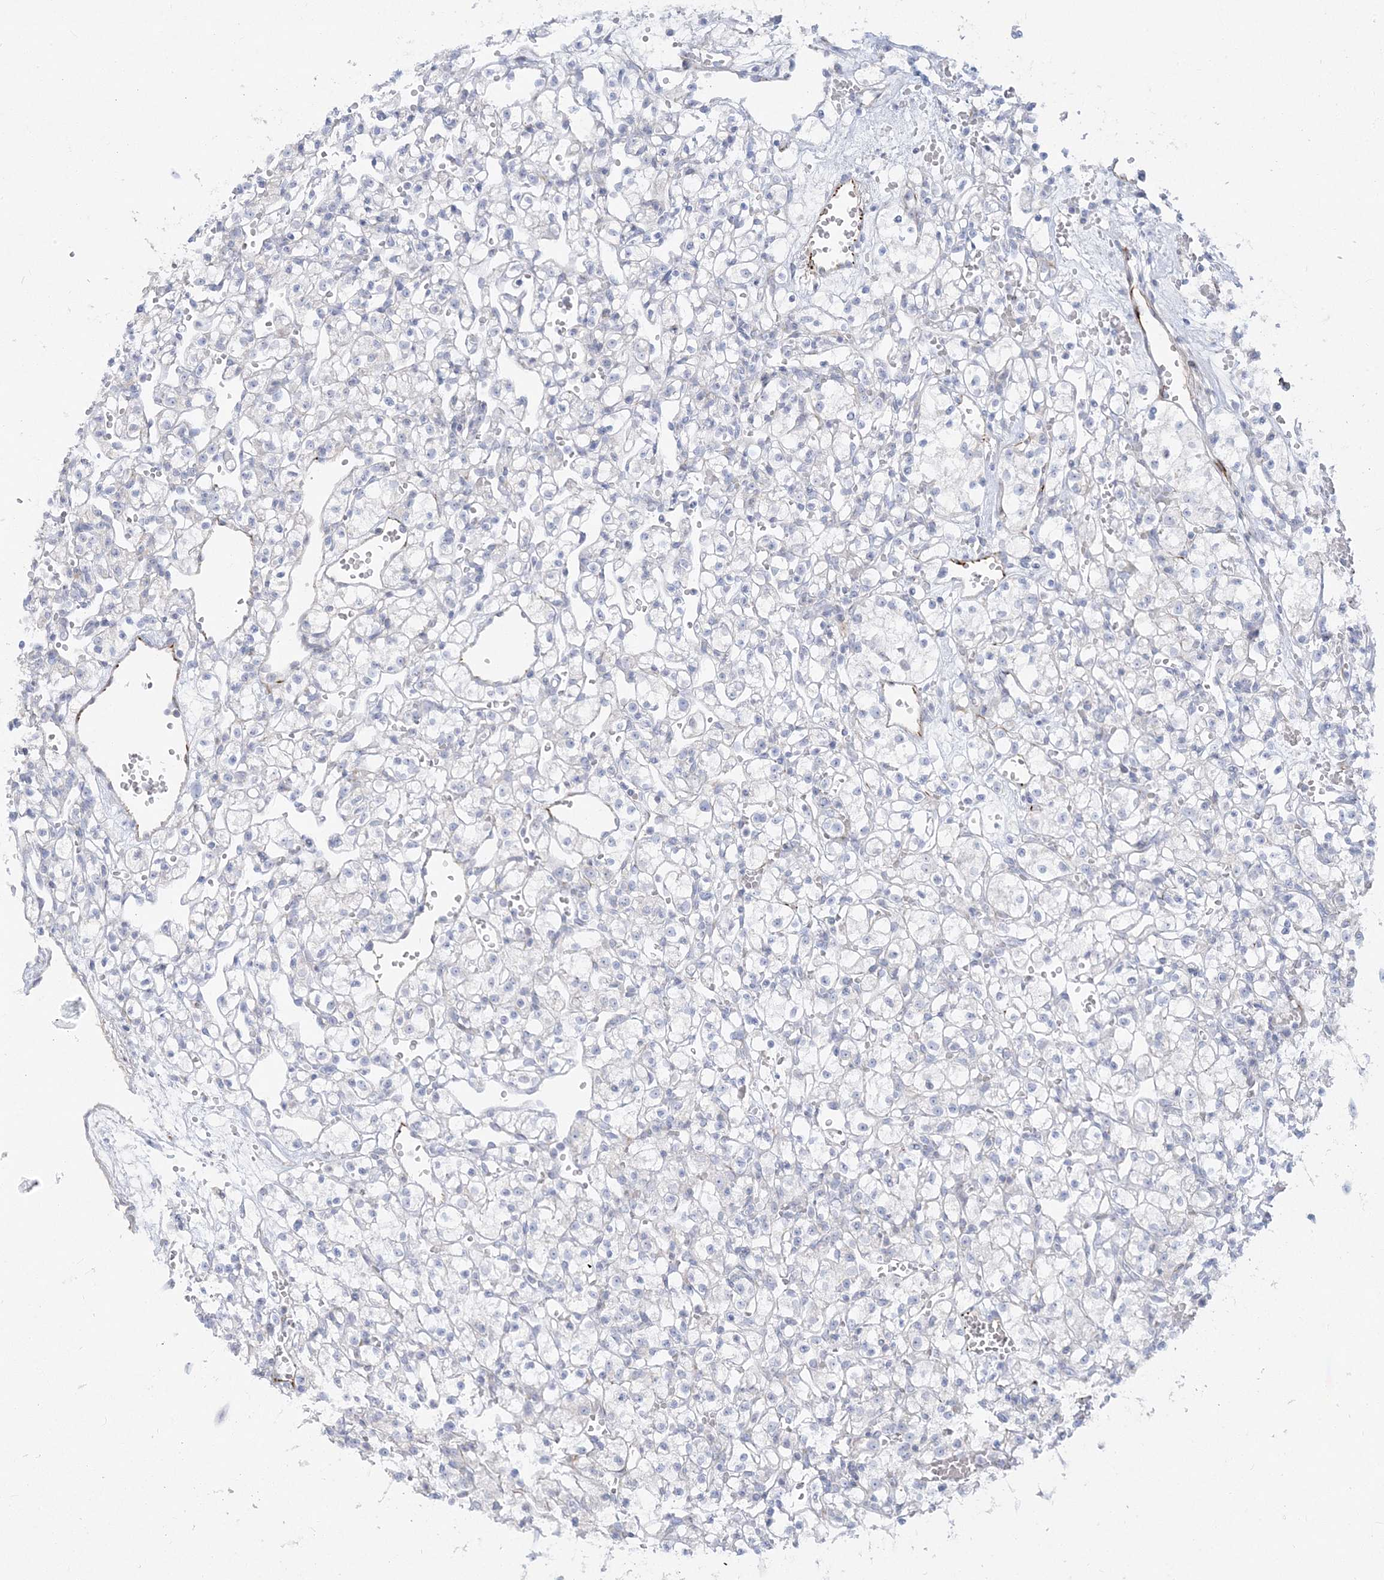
{"staining": {"intensity": "negative", "quantity": "none", "location": "none"}, "tissue": "renal cancer", "cell_type": "Tumor cells", "image_type": "cancer", "snomed": [{"axis": "morphology", "description": "Adenocarcinoma, NOS"}, {"axis": "topography", "description": "Kidney"}], "caption": "Immunohistochemical staining of renal cancer exhibits no significant positivity in tumor cells.", "gene": "GPAT2", "patient": {"sex": "female", "age": 59}}